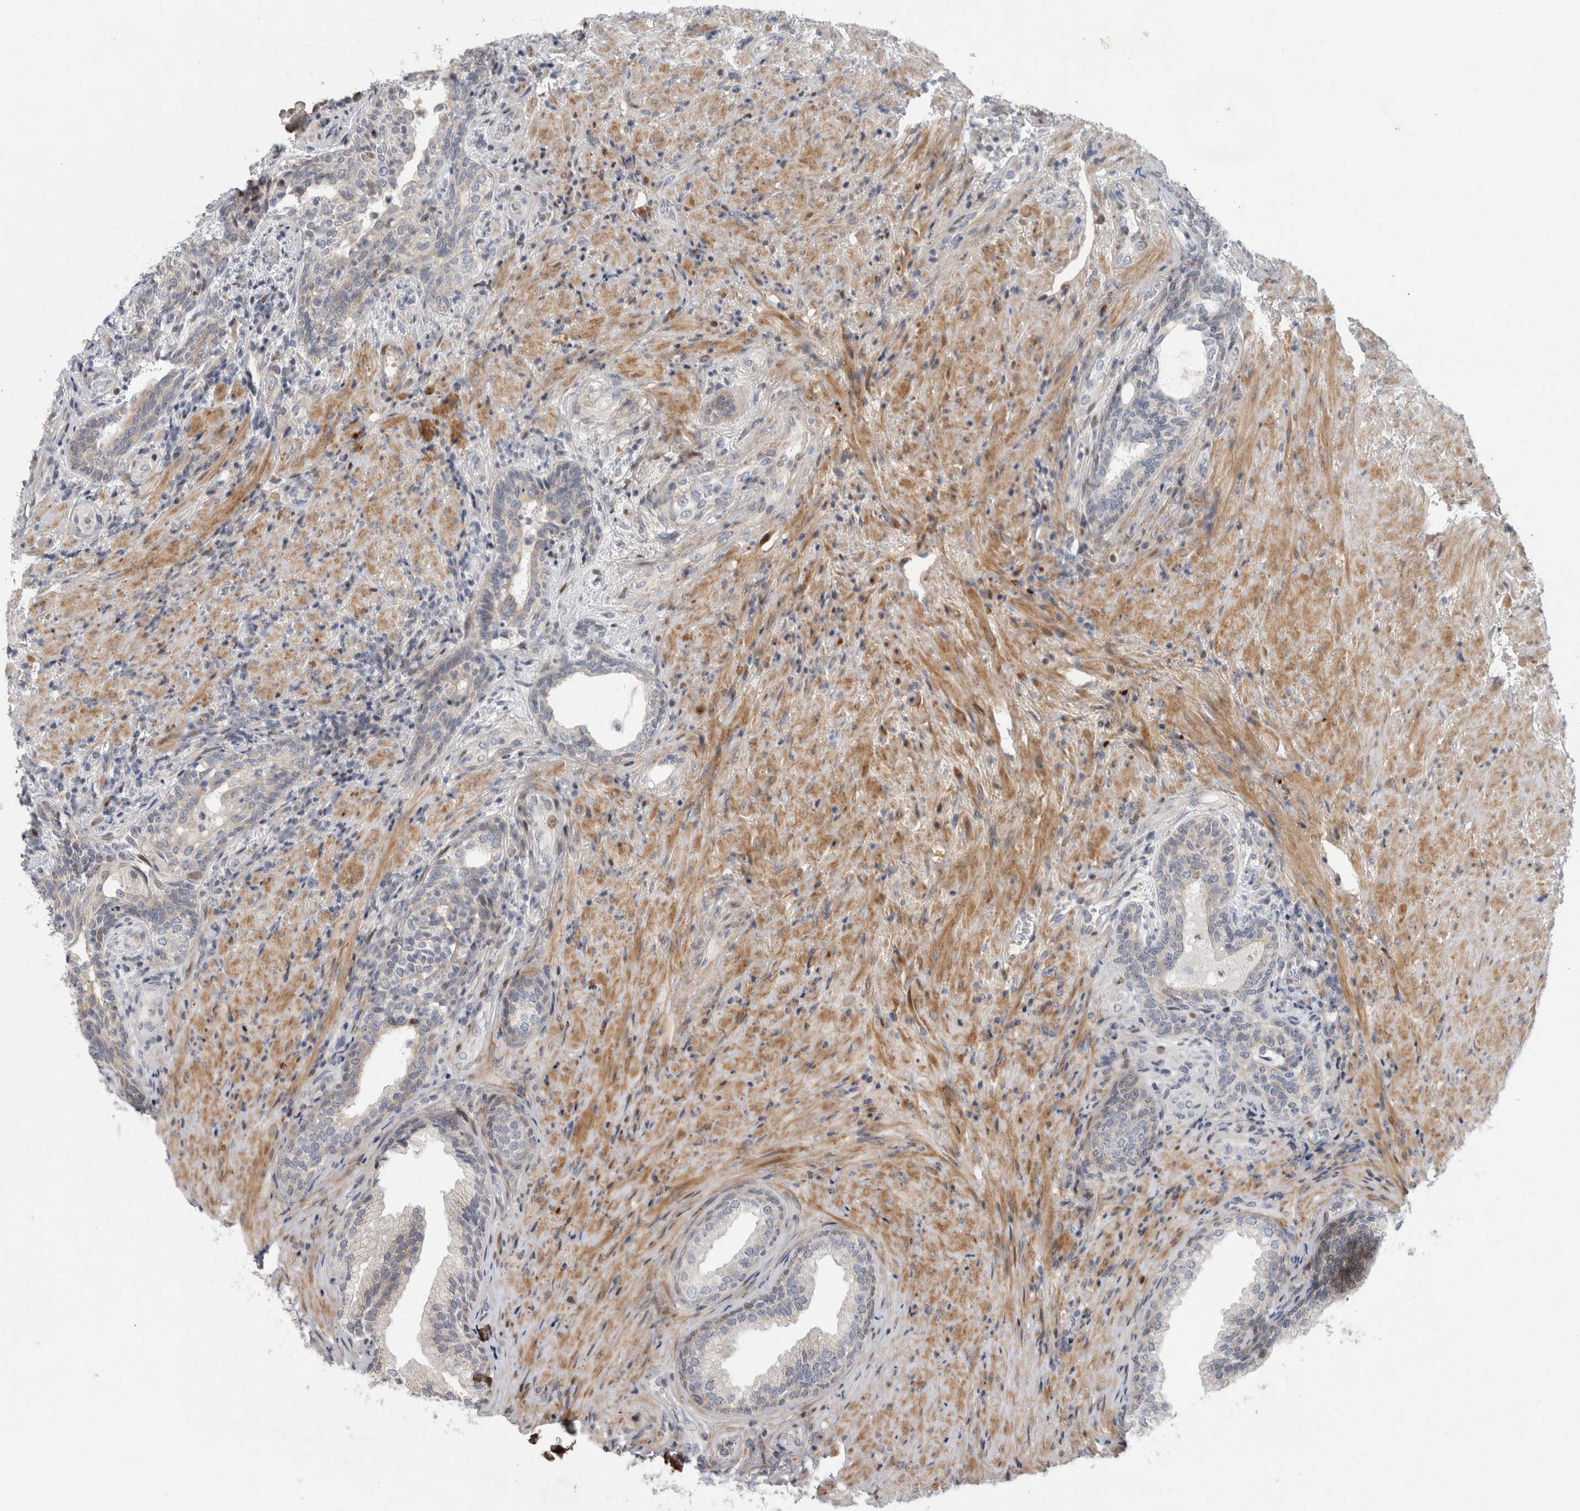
{"staining": {"intensity": "moderate", "quantity": "<25%", "location": "nuclear"}, "tissue": "prostate", "cell_type": "Glandular cells", "image_type": "normal", "snomed": [{"axis": "morphology", "description": "Normal tissue, NOS"}, {"axis": "topography", "description": "Prostate"}], "caption": "Immunohistochemistry (IHC) histopathology image of unremarkable prostate: human prostate stained using immunohistochemistry displays low levels of moderate protein expression localized specifically in the nuclear of glandular cells, appearing as a nuclear brown color.", "gene": "RBM48", "patient": {"sex": "male", "age": 76}}